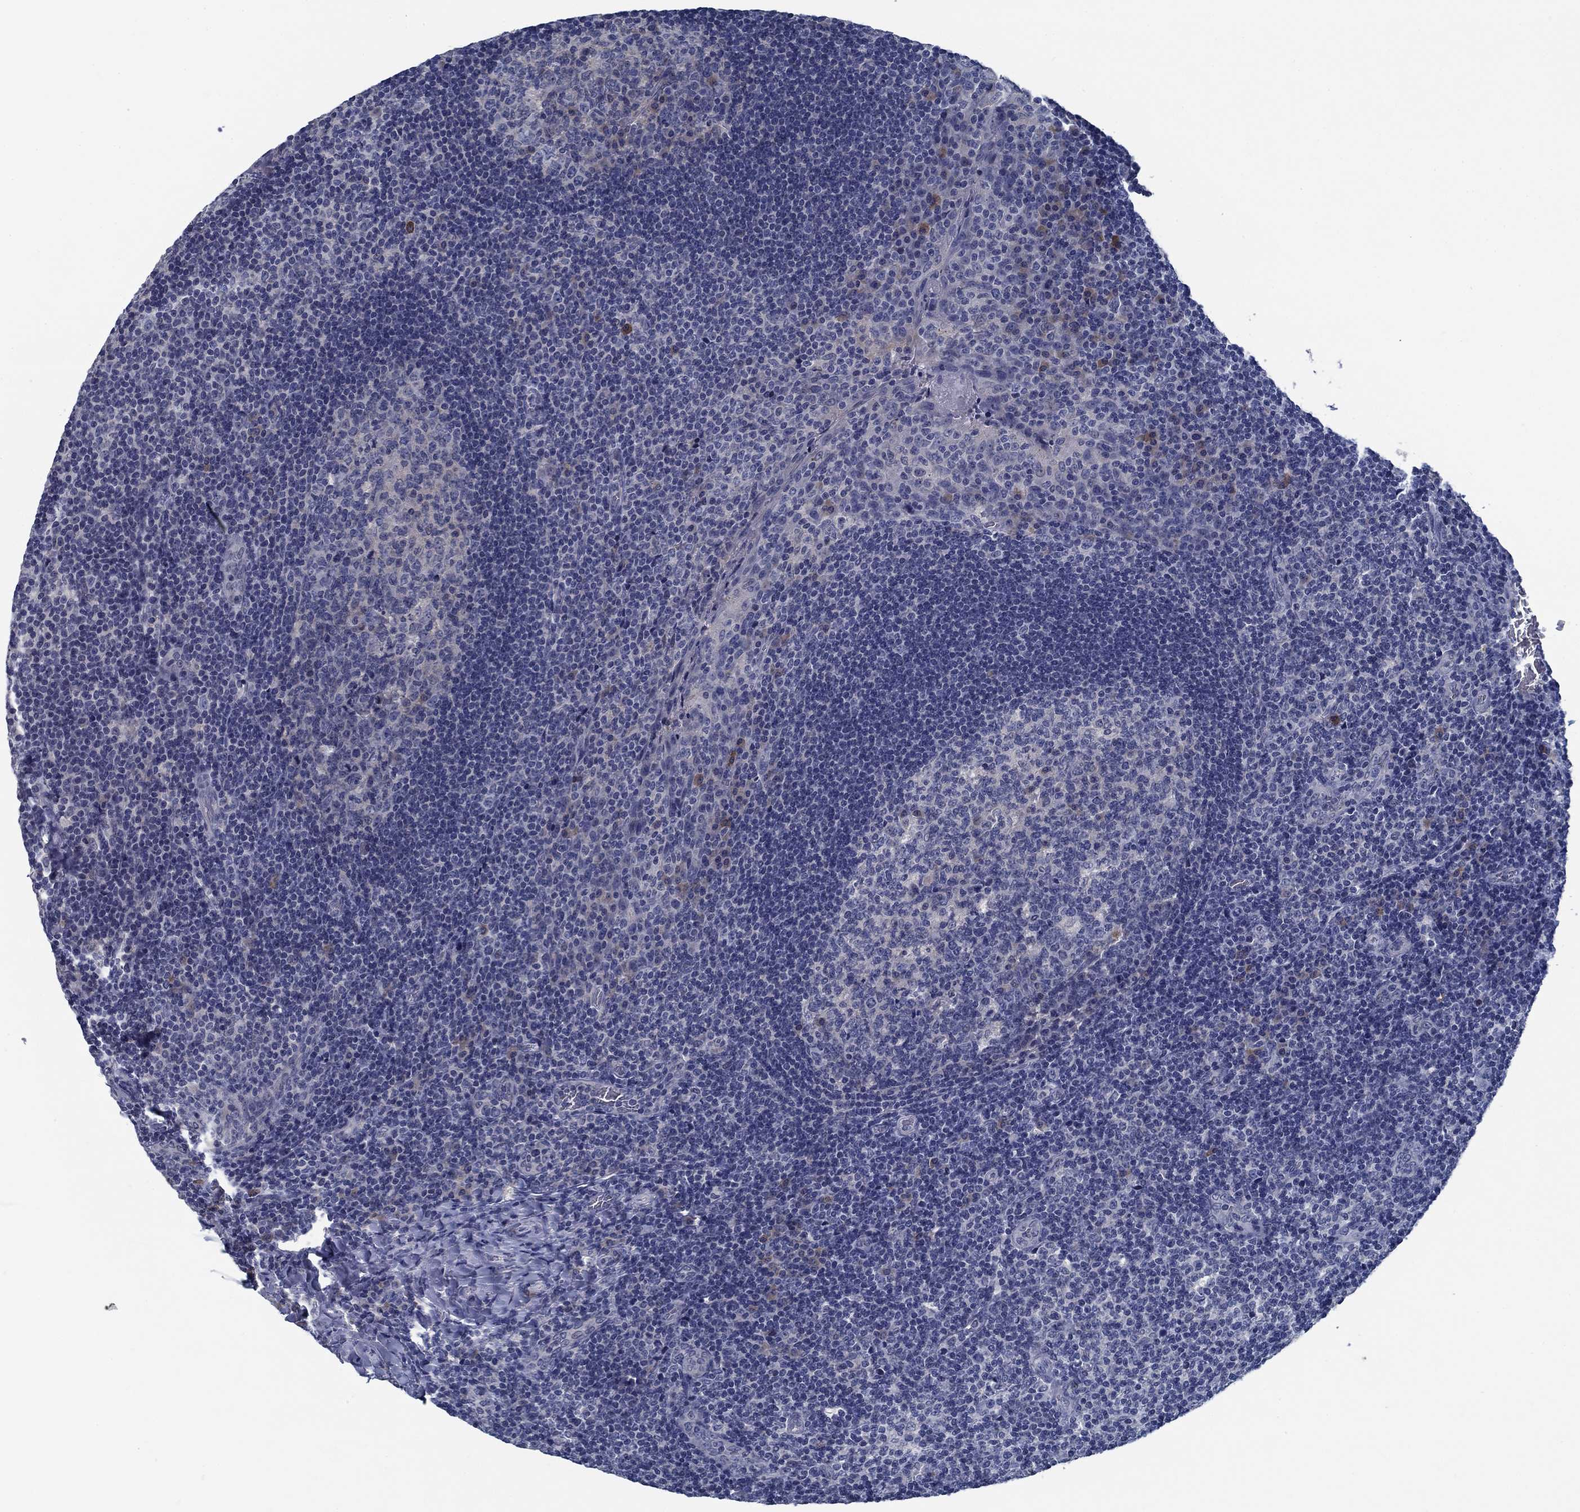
{"staining": {"intensity": "negative", "quantity": "none", "location": "none"}, "tissue": "tonsil", "cell_type": "Germinal center cells", "image_type": "normal", "snomed": [{"axis": "morphology", "description": "Normal tissue, NOS"}, {"axis": "topography", "description": "Tonsil"}], "caption": "DAB immunohistochemical staining of unremarkable human tonsil shows no significant positivity in germinal center cells.", "gene": "PNMA8A", "patient": {"sex": "male", "age": 17}}